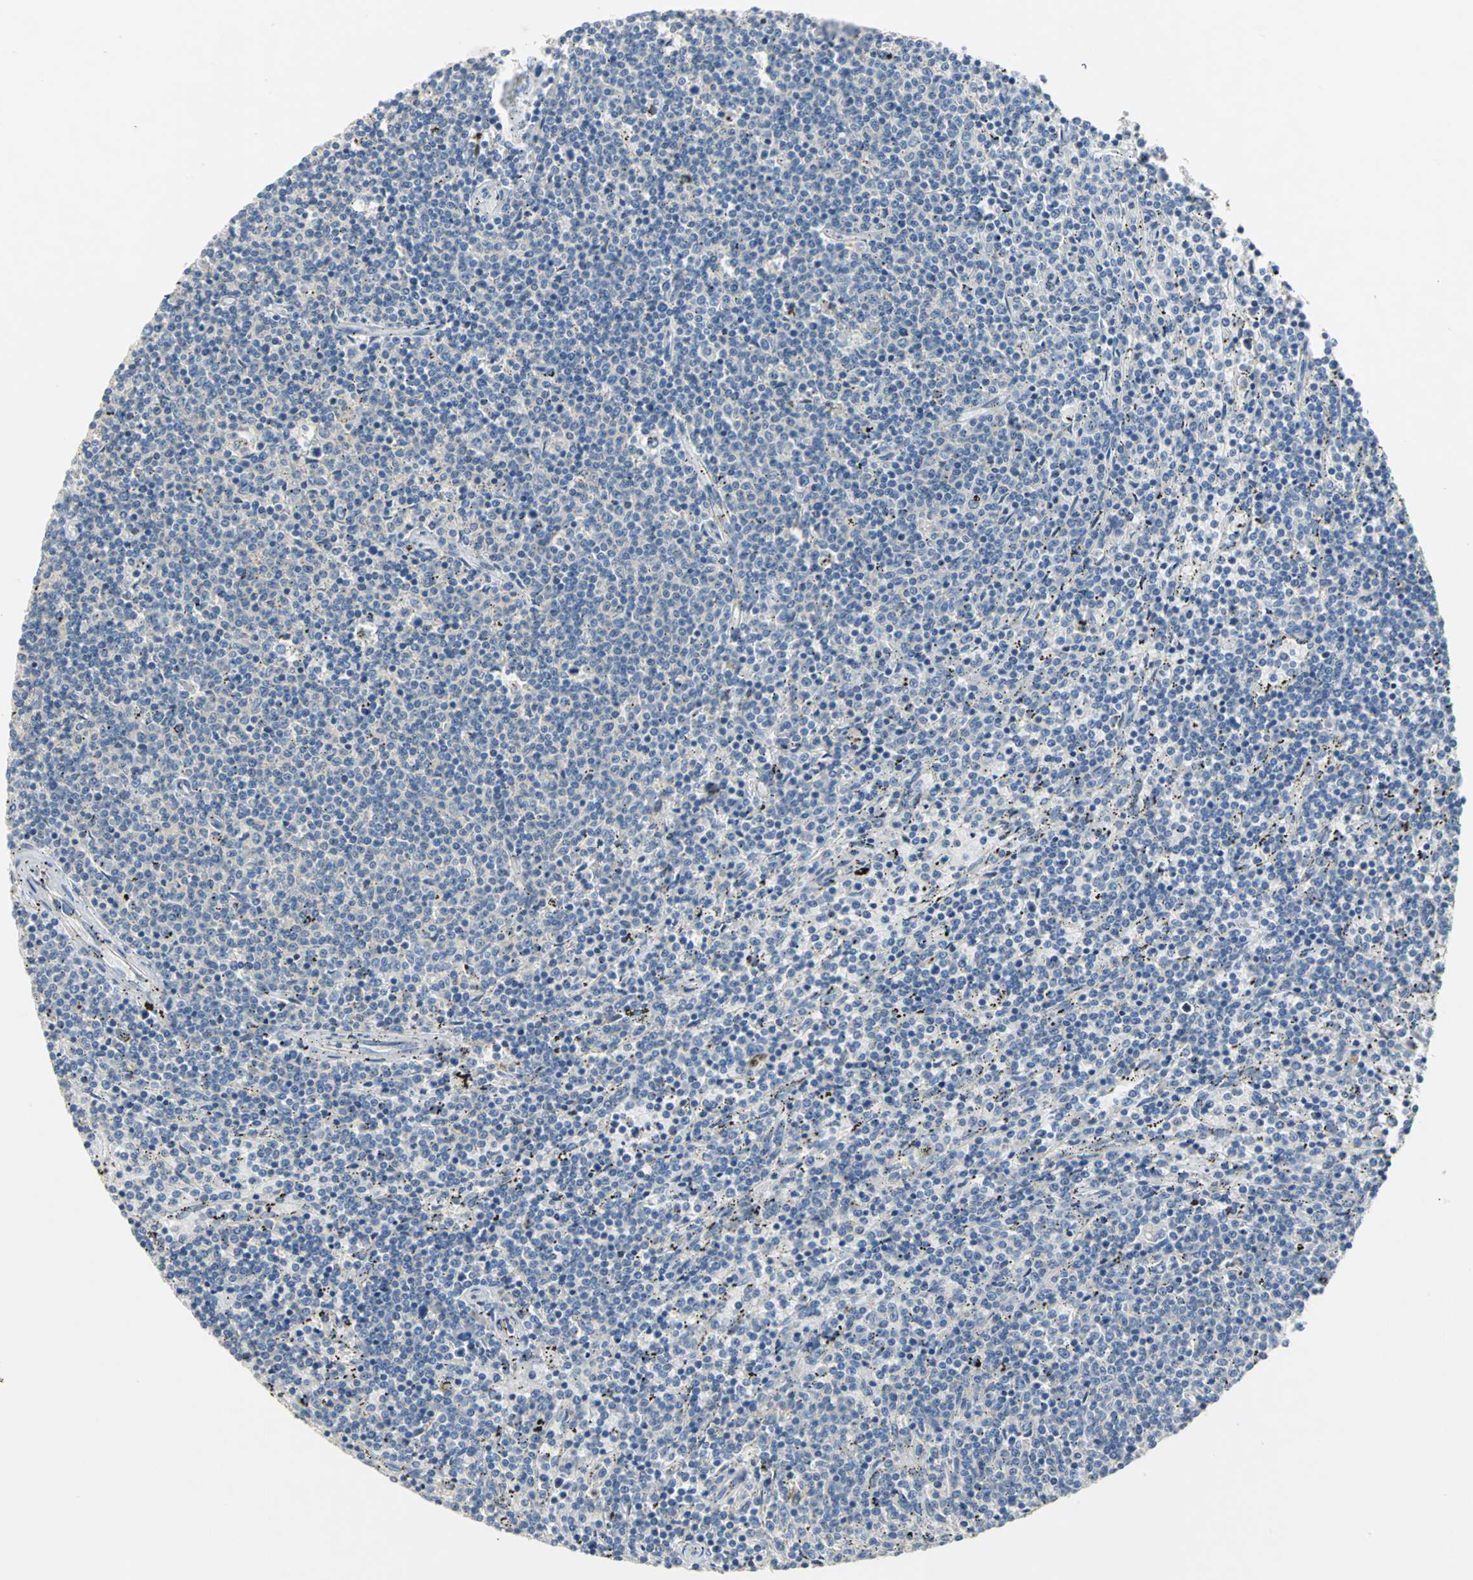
{"staining": {"intensity": "negative", "quantity": "none", "location": "none"}, "tissue": "lymphoma", "cell_type": "Tumor cells", "image_type": "cancer", "snomed": [{"axis": "morphology", "description": "Malignant lymphoma, non-Hodgkin's type, Low grade"}, {"axis": "topography", "description": "Spleen"}], "caption": "Tumor cells are negative for protein expression in human malignant lymphoma, non-Hodgkin's type (low-grade).", "gene": "IL17RB", "patient": {"sex": "female", "age": 50}}